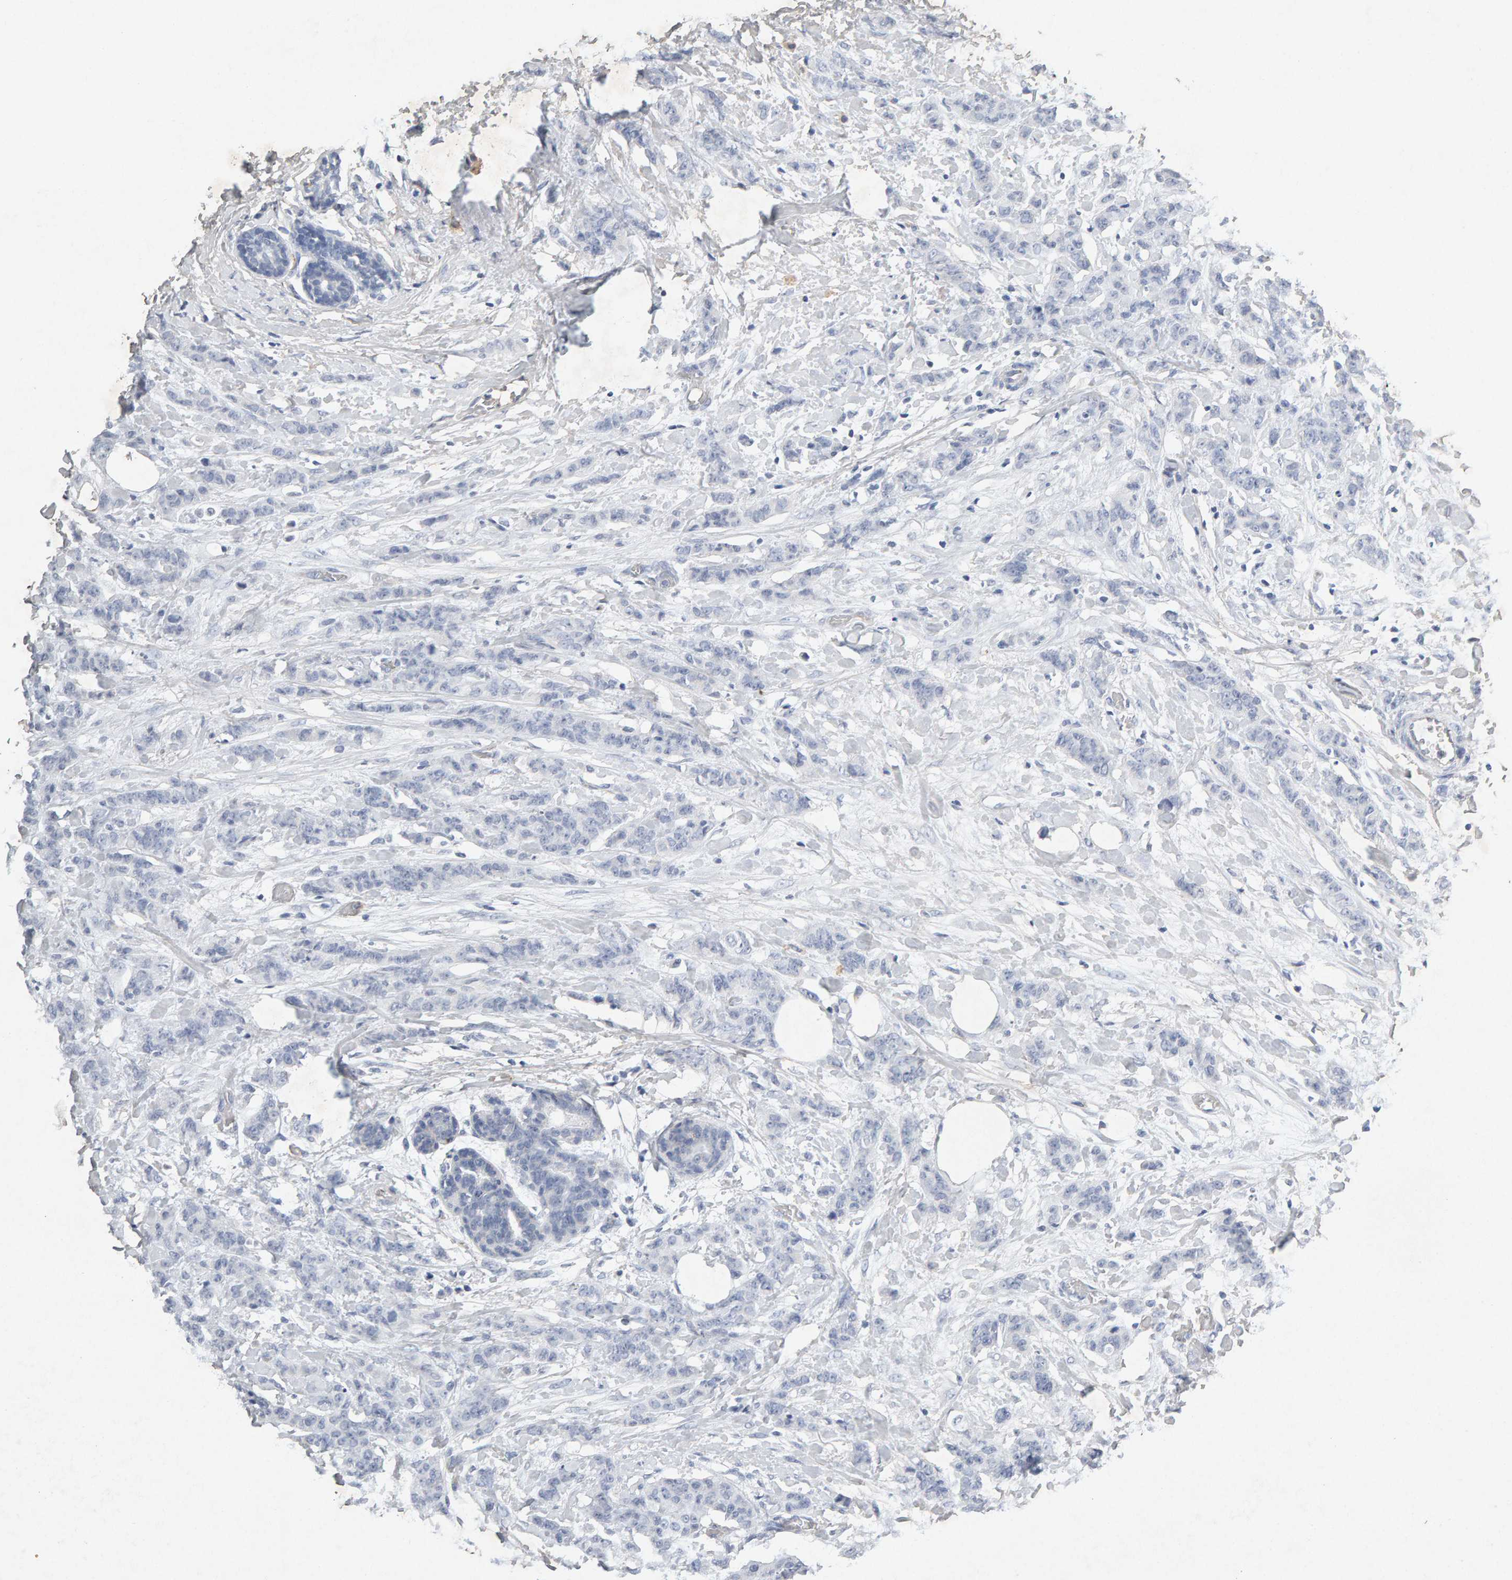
{"staining": {"intensity": "negative", "quantity": "none", "location": "none"}, "tissue": "breast cancer", "cell_type": "Tumor cells", "image_type": "cancer", "snomed": [{"axis": "morphology", "description": "Normal tissue, NOS"}, {"axis": "morphology", "description": "Duct carcinoma"}, {"axis": "topography", "description": "Breast"}], "caption": "A photomicrograph of invasive ductal carcinoma (breast) stained for a protein shows no brown staining in tumor cells.", "gene": "PTPRM", "patient": {"sex": "female", "age": 40}}